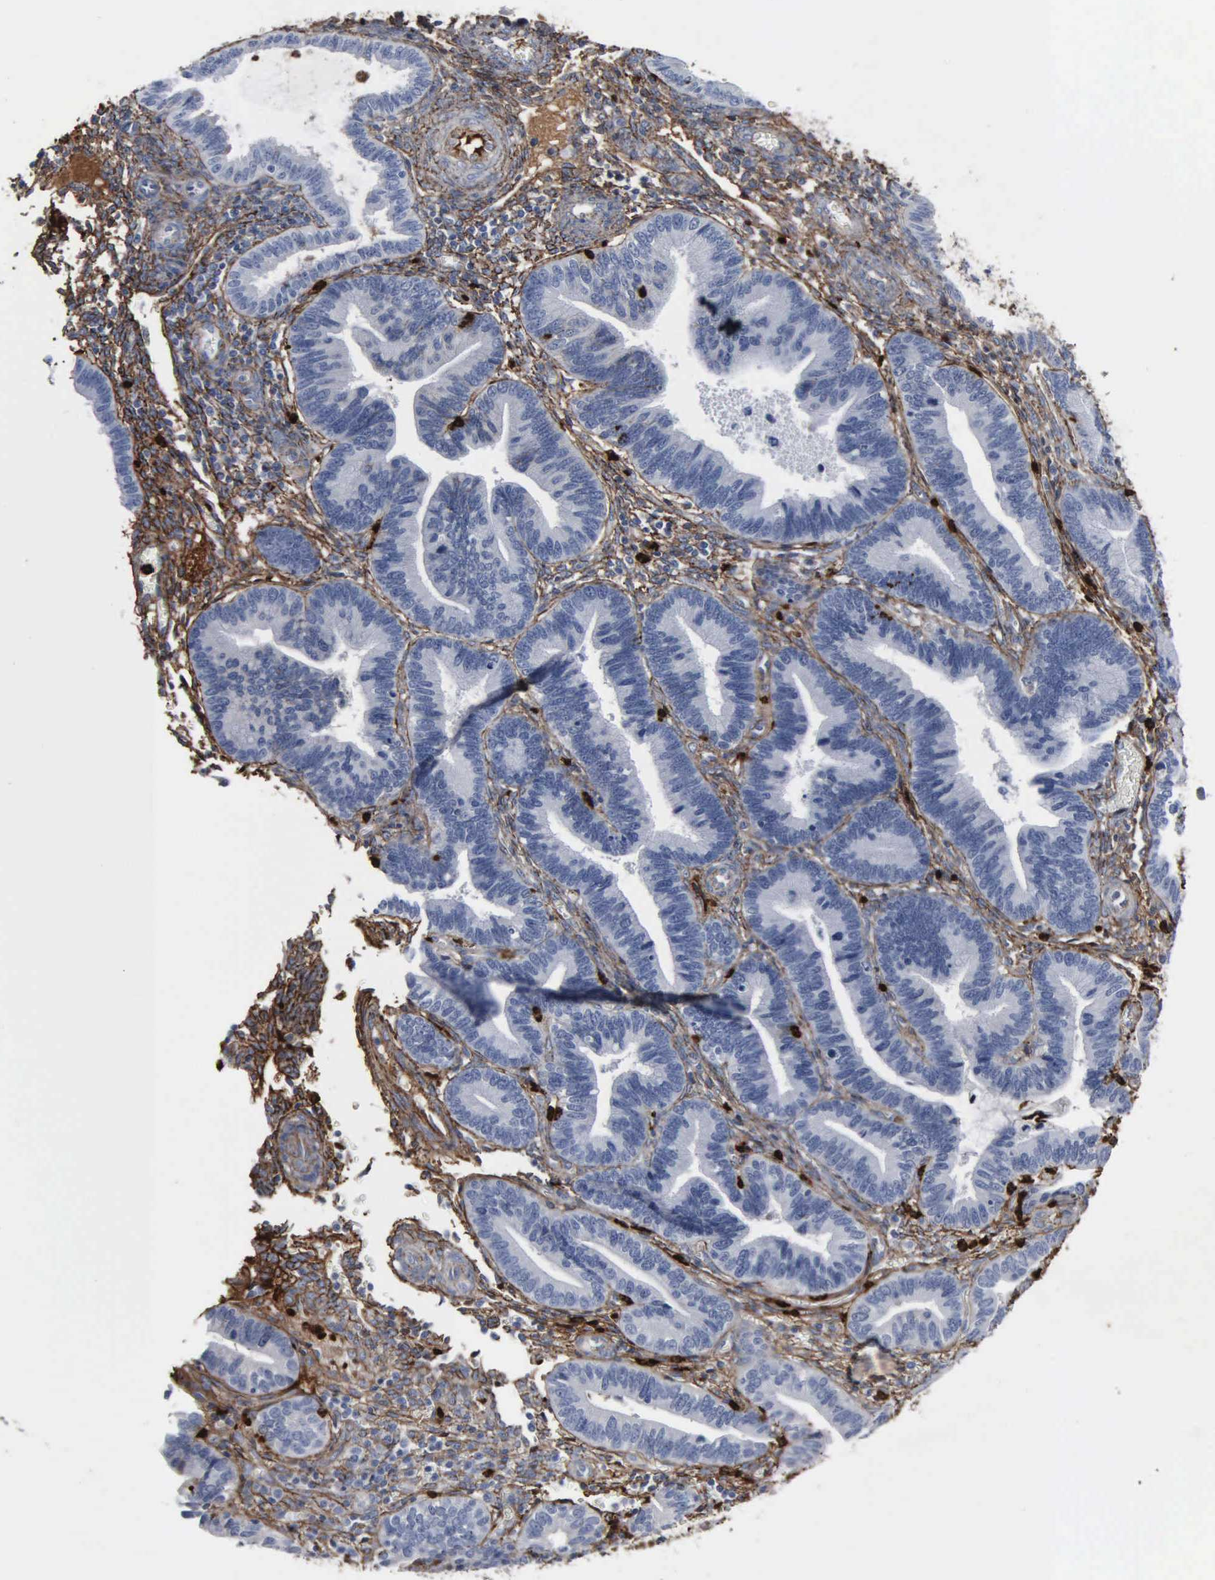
{"staining": {"intensity": "moderate", "quantity": ">75%", "location": "cytoplasmic/membranous"}, "tissue": "endometrium", "cell_type": "Cells in endometrial stroma", "image_type": "normal", "snomed": [{"axis": "morphology", "description": "Normal tissue, NOS"}, {"axis": "topography", "description": "Endometrium"}], "caption": "Endometrium was stained to show a protein in brown. There is medium levels of moderate cytoplasmic/membranous expression in approximately >75% of cells in endometrial stroma. (DAB (3,3'-diaminobenzidine) IHC, brown staining for protein, blue staining for nuclei).", "gene": "FN1", "patient": {"sex": "female", "age": 36}}